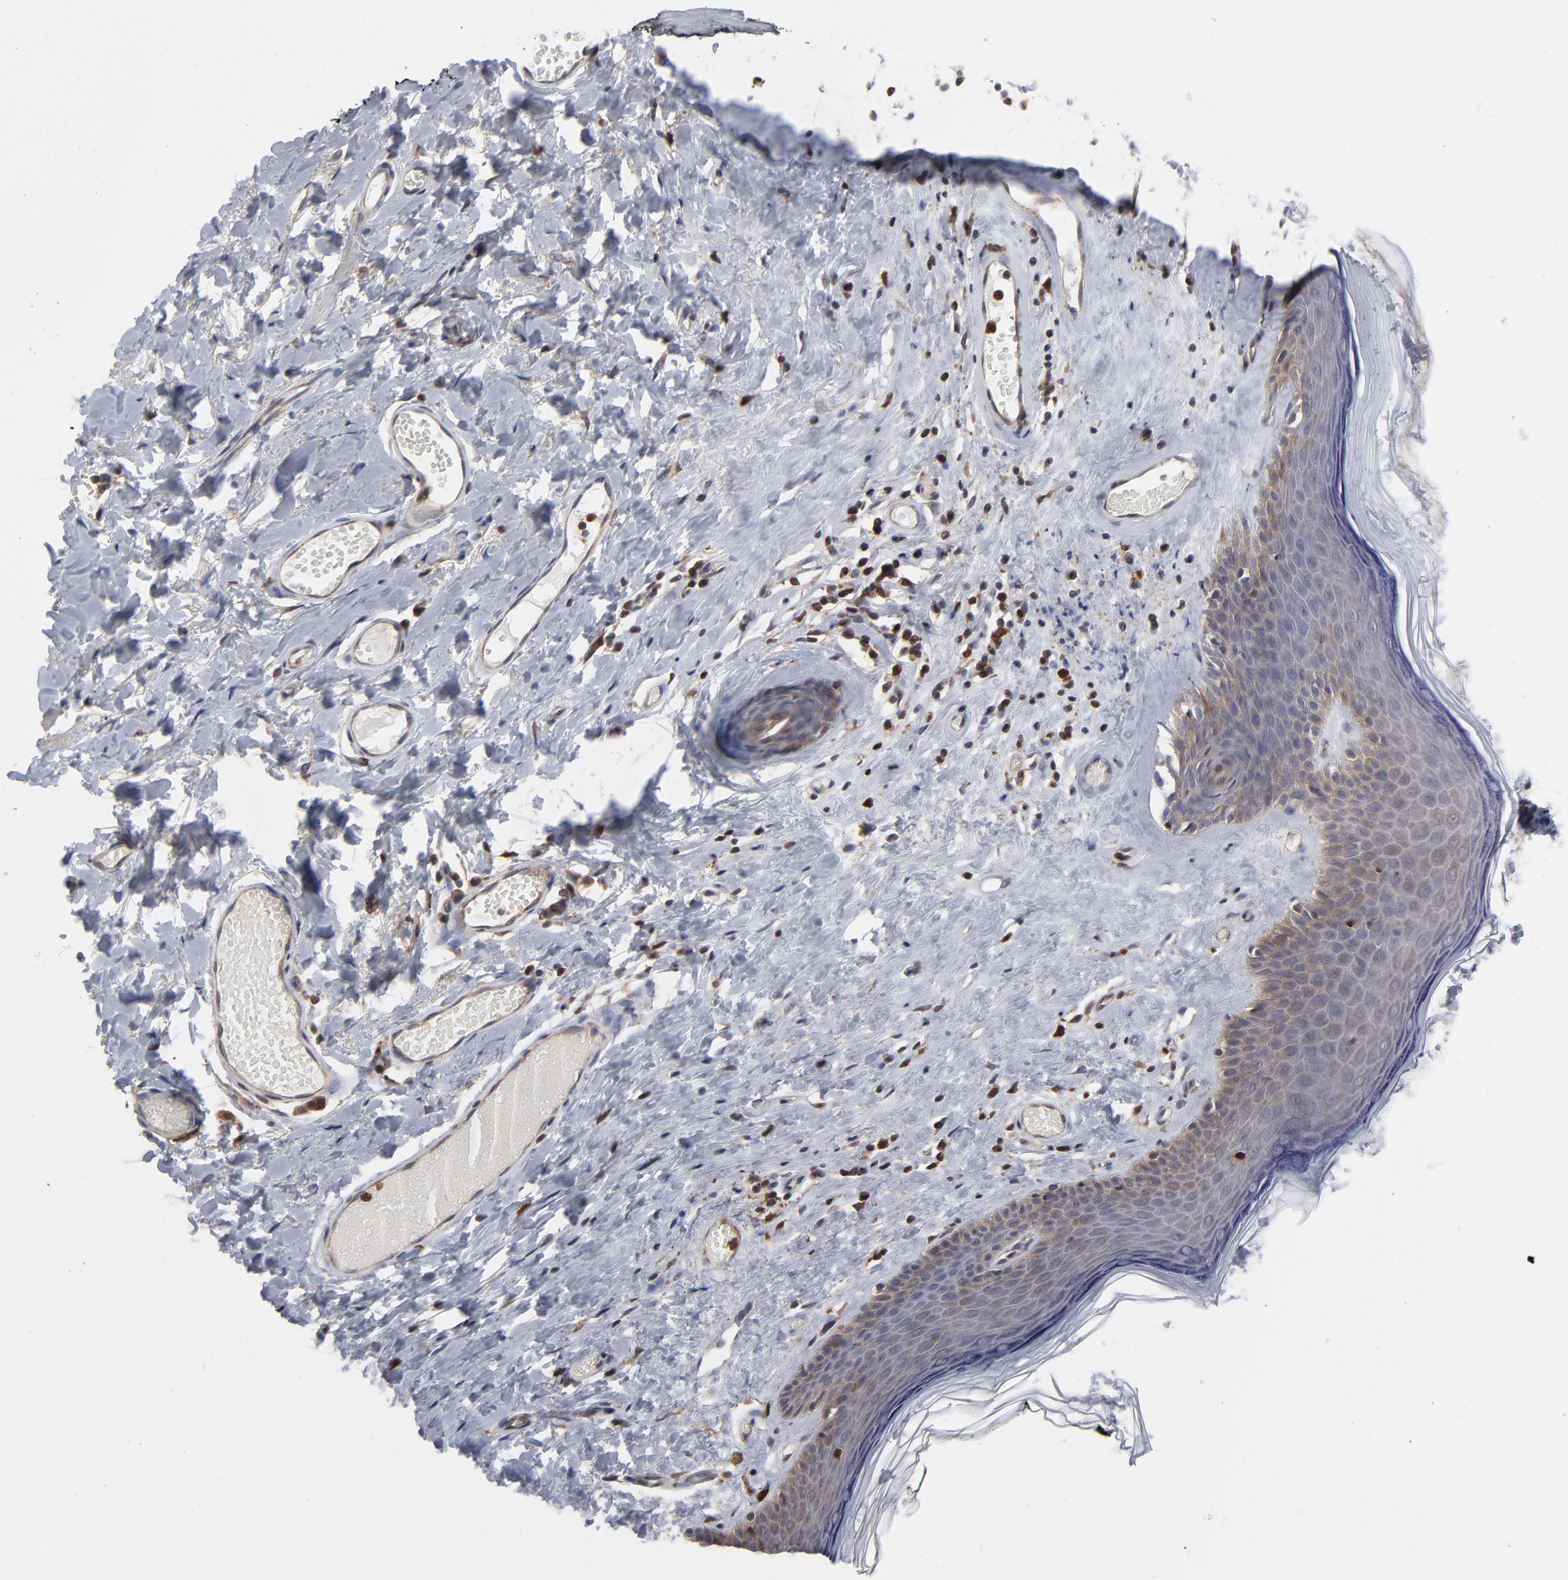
{"staining": {"intensity": "moderate", "quantity": ">75%", "location": "cytoplasmic/membranous"}, "tissue": "skin", "cell_type": "Epidermal cells", "image_type": "normal", "snomed": [{"axis": "morphology", "description": "Normal tissue, NOS"}, {"axis": "morphology", "description": "Inflammation, NOS"}, {"axis": "topography", "description": "Vulva"}], "caption": "A brown stain labels moderate cytoplasmic/membranous staining of a protein in epidermal cells of unremarkable human skin.", "gene": "MAP2K1", "patient": {"sex": "female", "age": 84}}